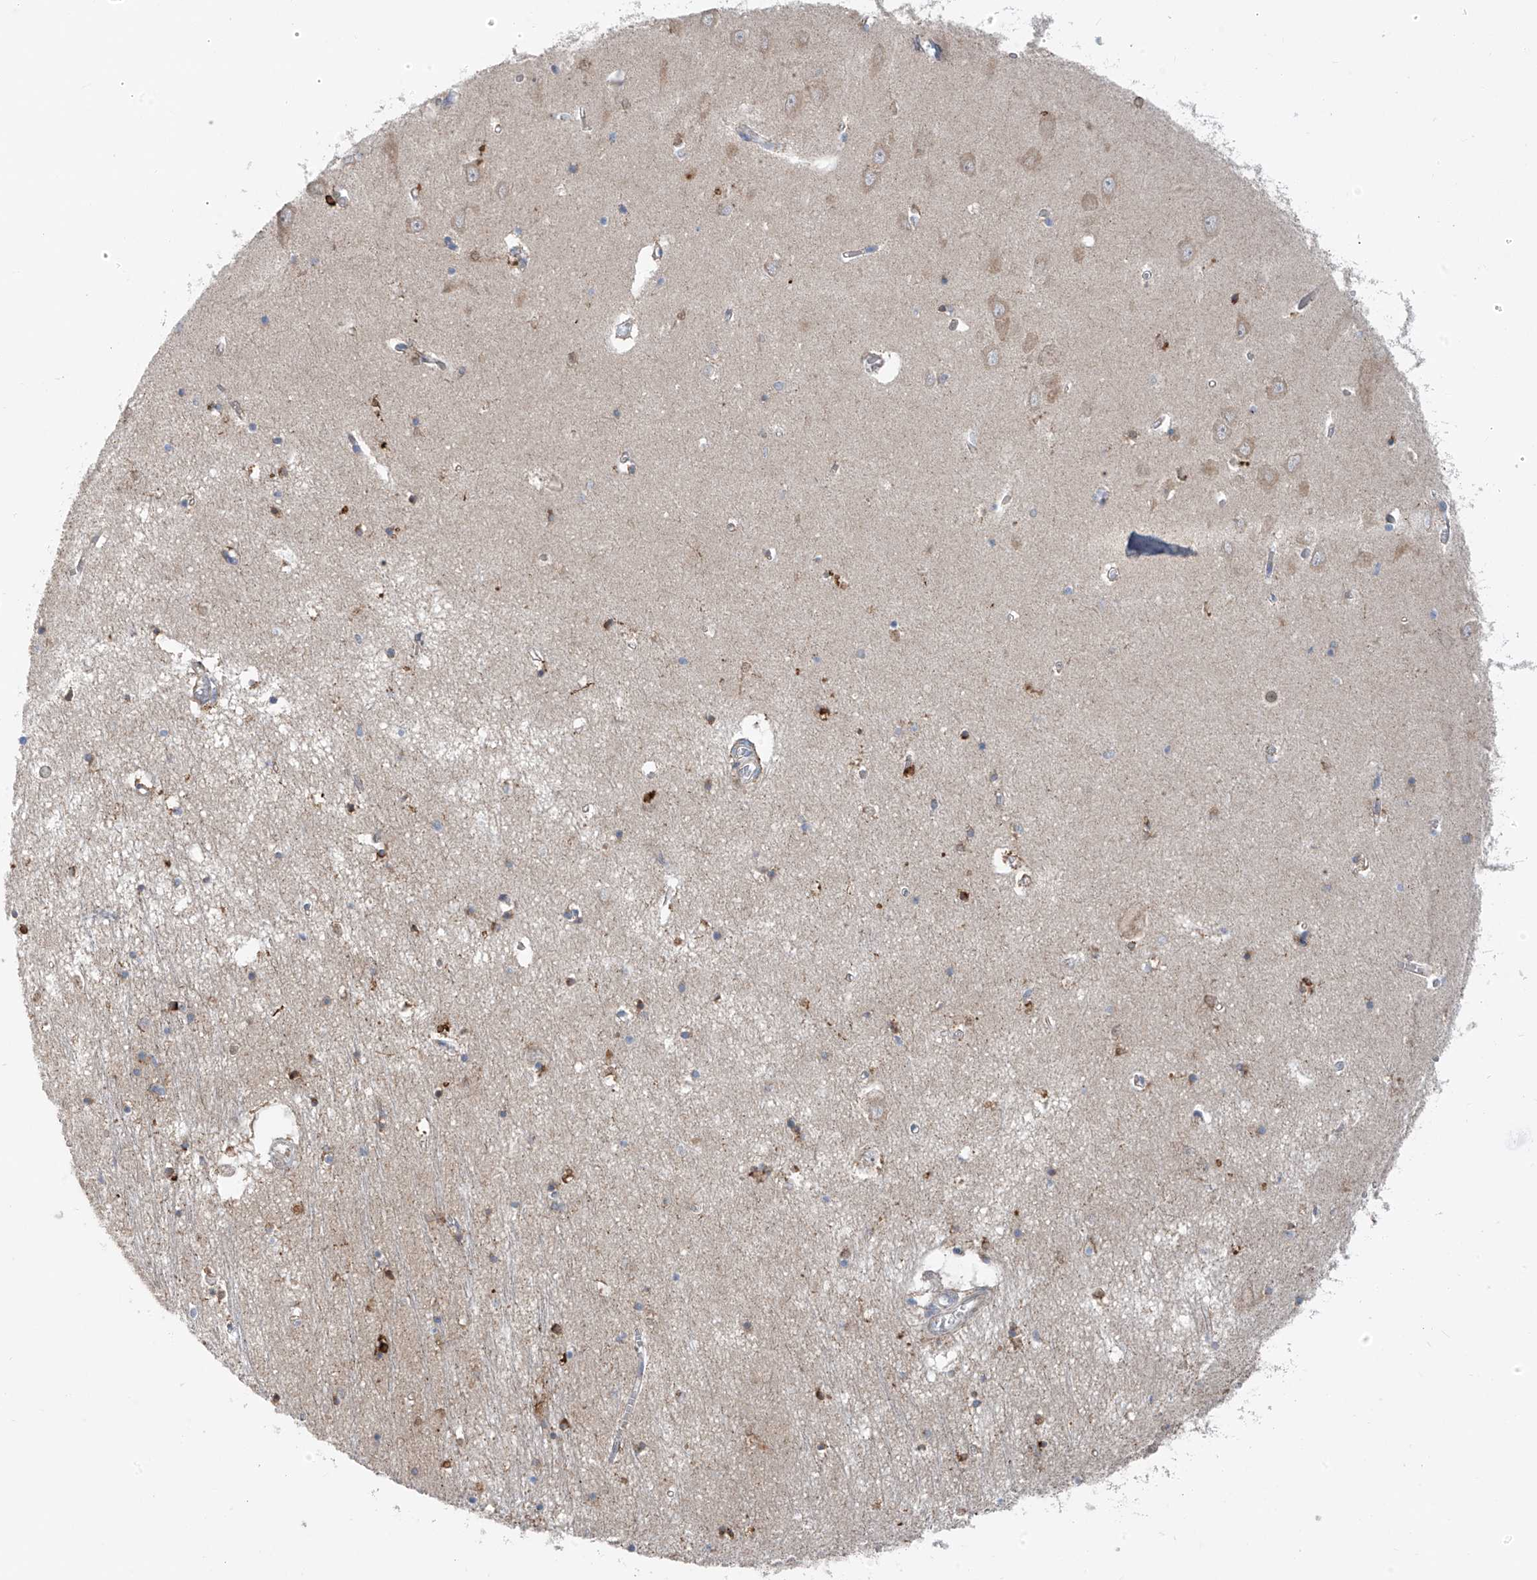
{"staining": {"intensity": "strong", "quantity": "<25%", "location": "cytoplasmic/membranous"}, "tissue": "hippocampus", "cell_type": "Glial cells", "image_type": "normal", "snomed": [{"axis": "morphology", "description": "Normal tissue, NOS"}, {"axis": "topography", "description": "Hippocampus"}], "caption": "Unremarkable hippocampus was stained to show a protein in brown. There is medium levels of strong cytoplasmic/membranous staining in about <25% of glial cells.", "gene": "EOMES", "patient": {"sex": "male", "age": 70}}